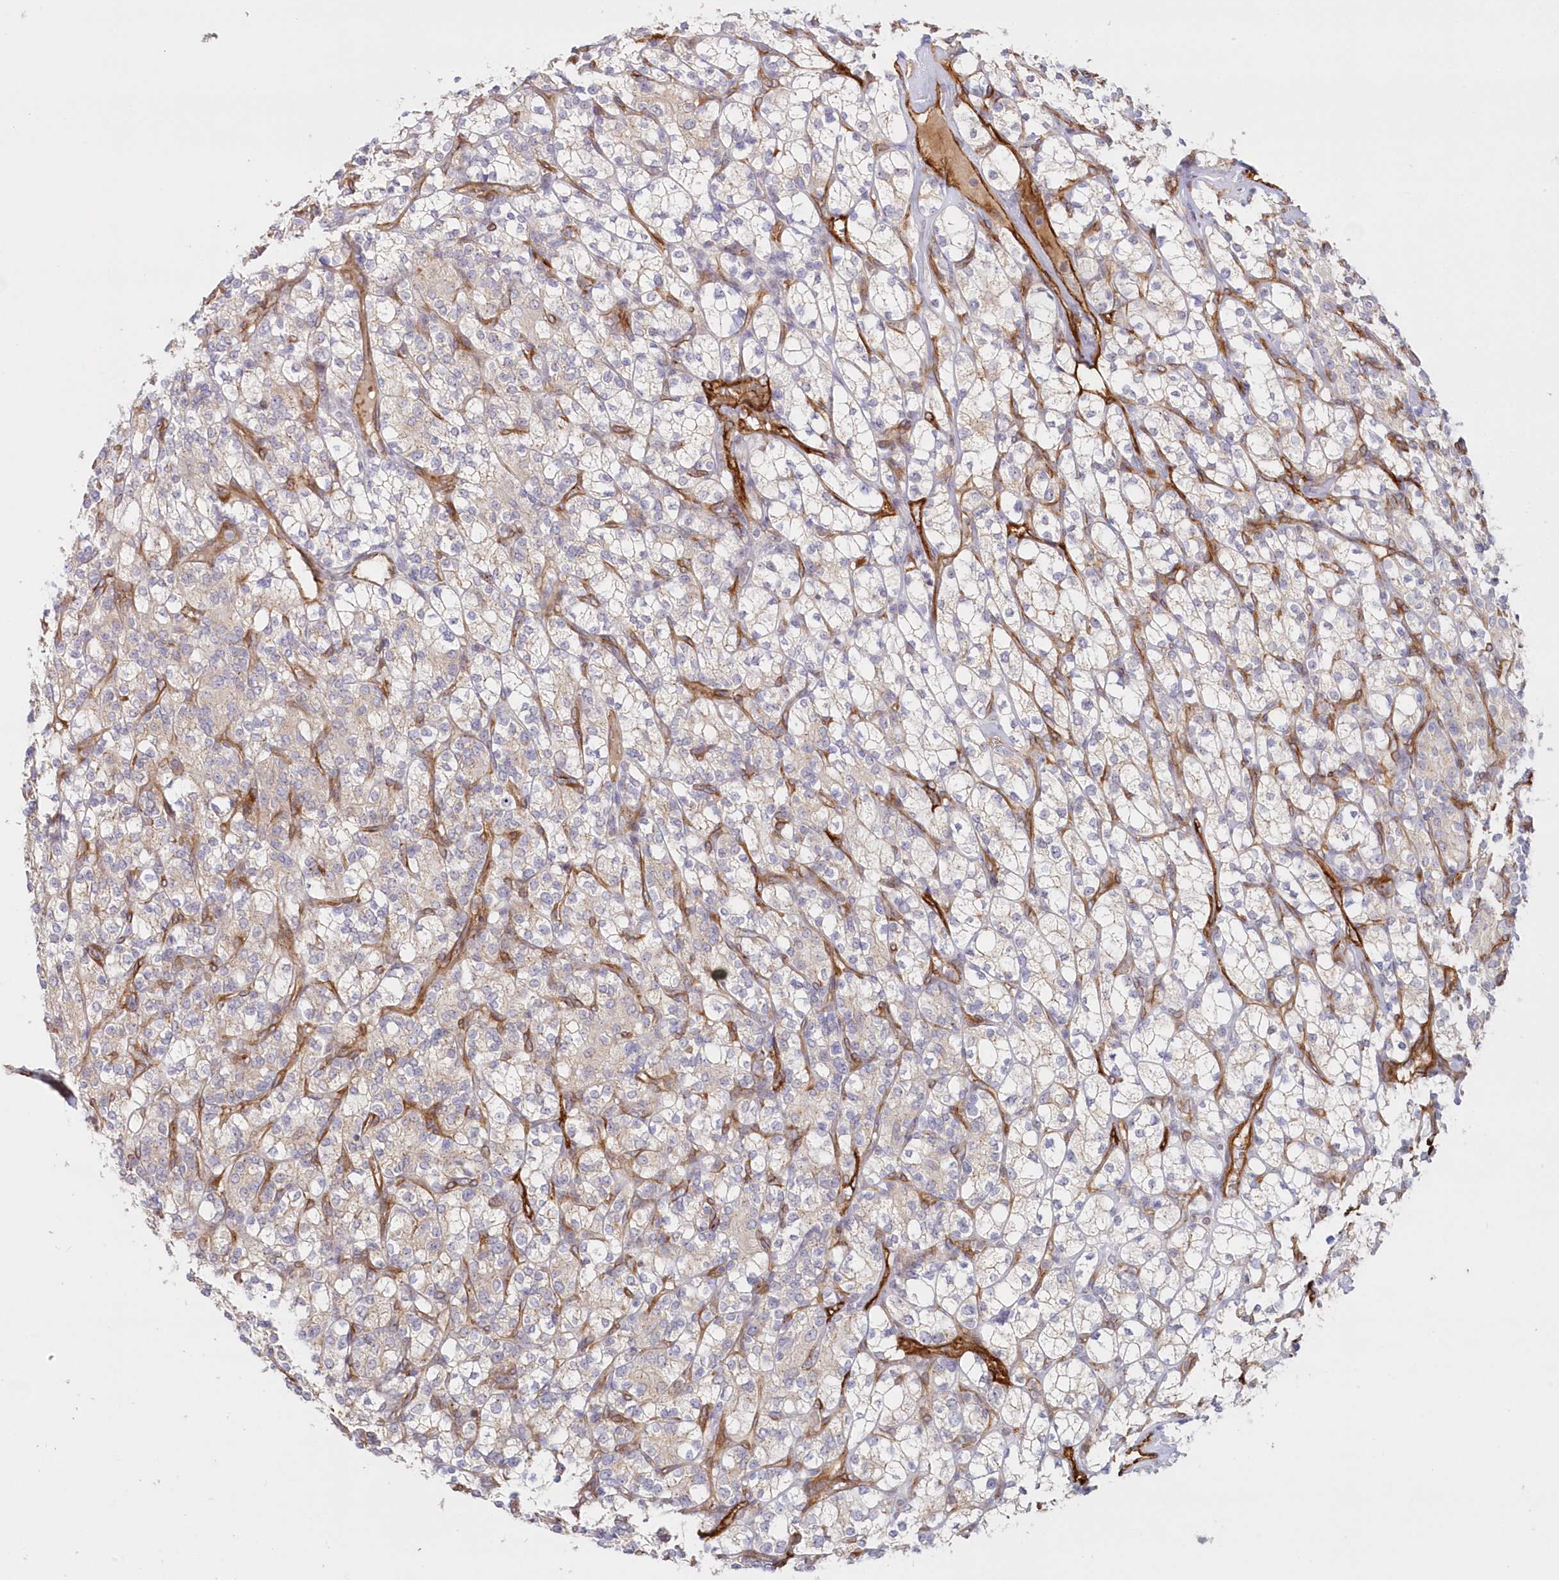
{"staining": {"intensity": "weak", "quantity": "25%-75%", "location": "cytoplasmic/membranous"}, "tissue": "renal cancer", "cell_type": "Tumor cells", "image_type": "cancer", "snomed": [{"axis": "morphology", "description": "Adenocarcinoma, NOS"}, {"axis": "topography", "description": "Kidney"}], "caption": "About 25%-75% of tumor cells in human renal cancer exhibit weak cytoplasmic/membranous protein staining as visualized by brown immunohistochemical staining.", "gene": "AFAP1L2", "patient": {"sex": "male", "age": 77}}